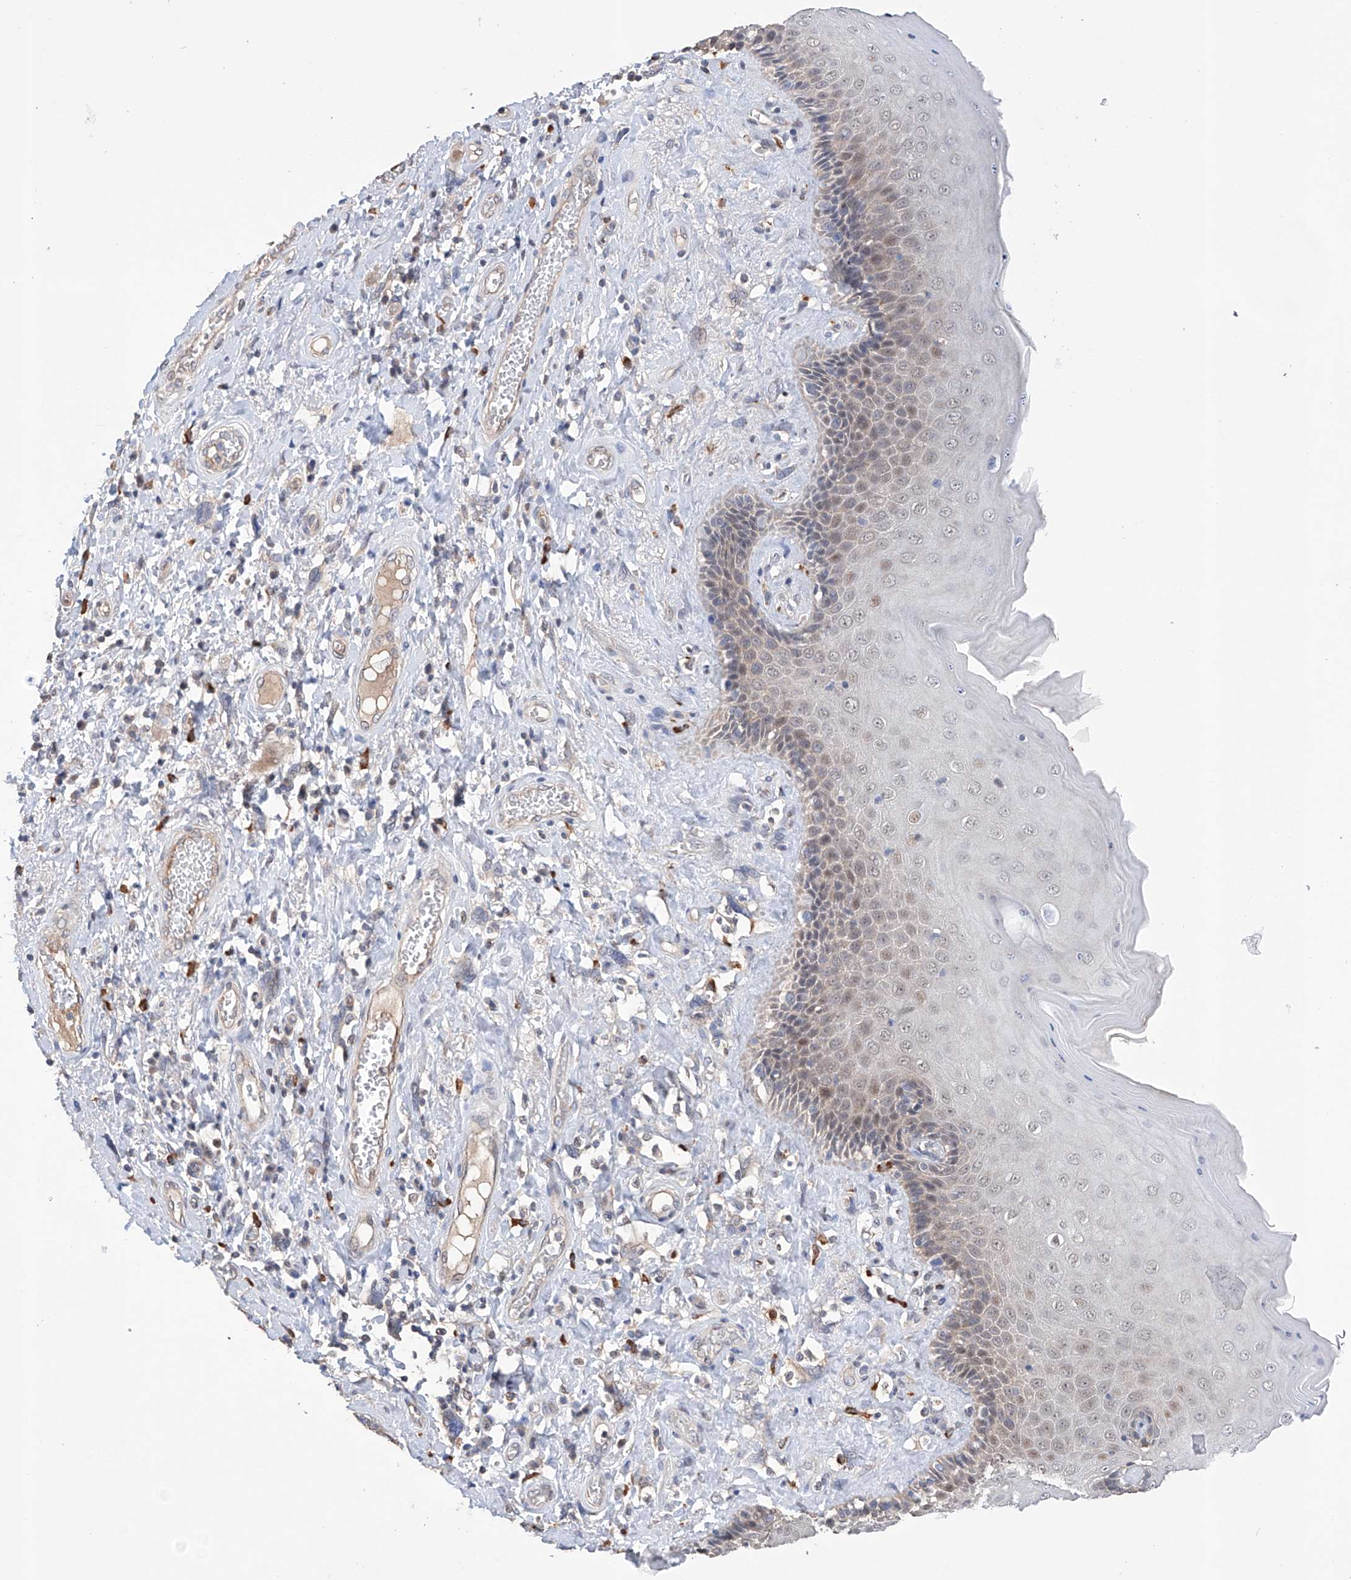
{"staining": {"intensity": "moderate", "quantity": "<25%", "location": "cytoplasmic/membranous"}, "tissue": "skin", "cell_type": "Epidermal cells", "image_type": "normal", "snomed": [{"axis": "morphology", "description": "Normal tissue, NOS"}, {"axis": "topography", "description": "Anal"}], "caption": "Immunohistochemistry (IHC) micrograph of unremarkable skin stained for a protein (brown), which reveals low levels of moderate cytoplasmic/membranous expression in approximately <25% of epidermal cells.", "gene": "AFG1L", "patient": {"sex": "male", "age": 69}}